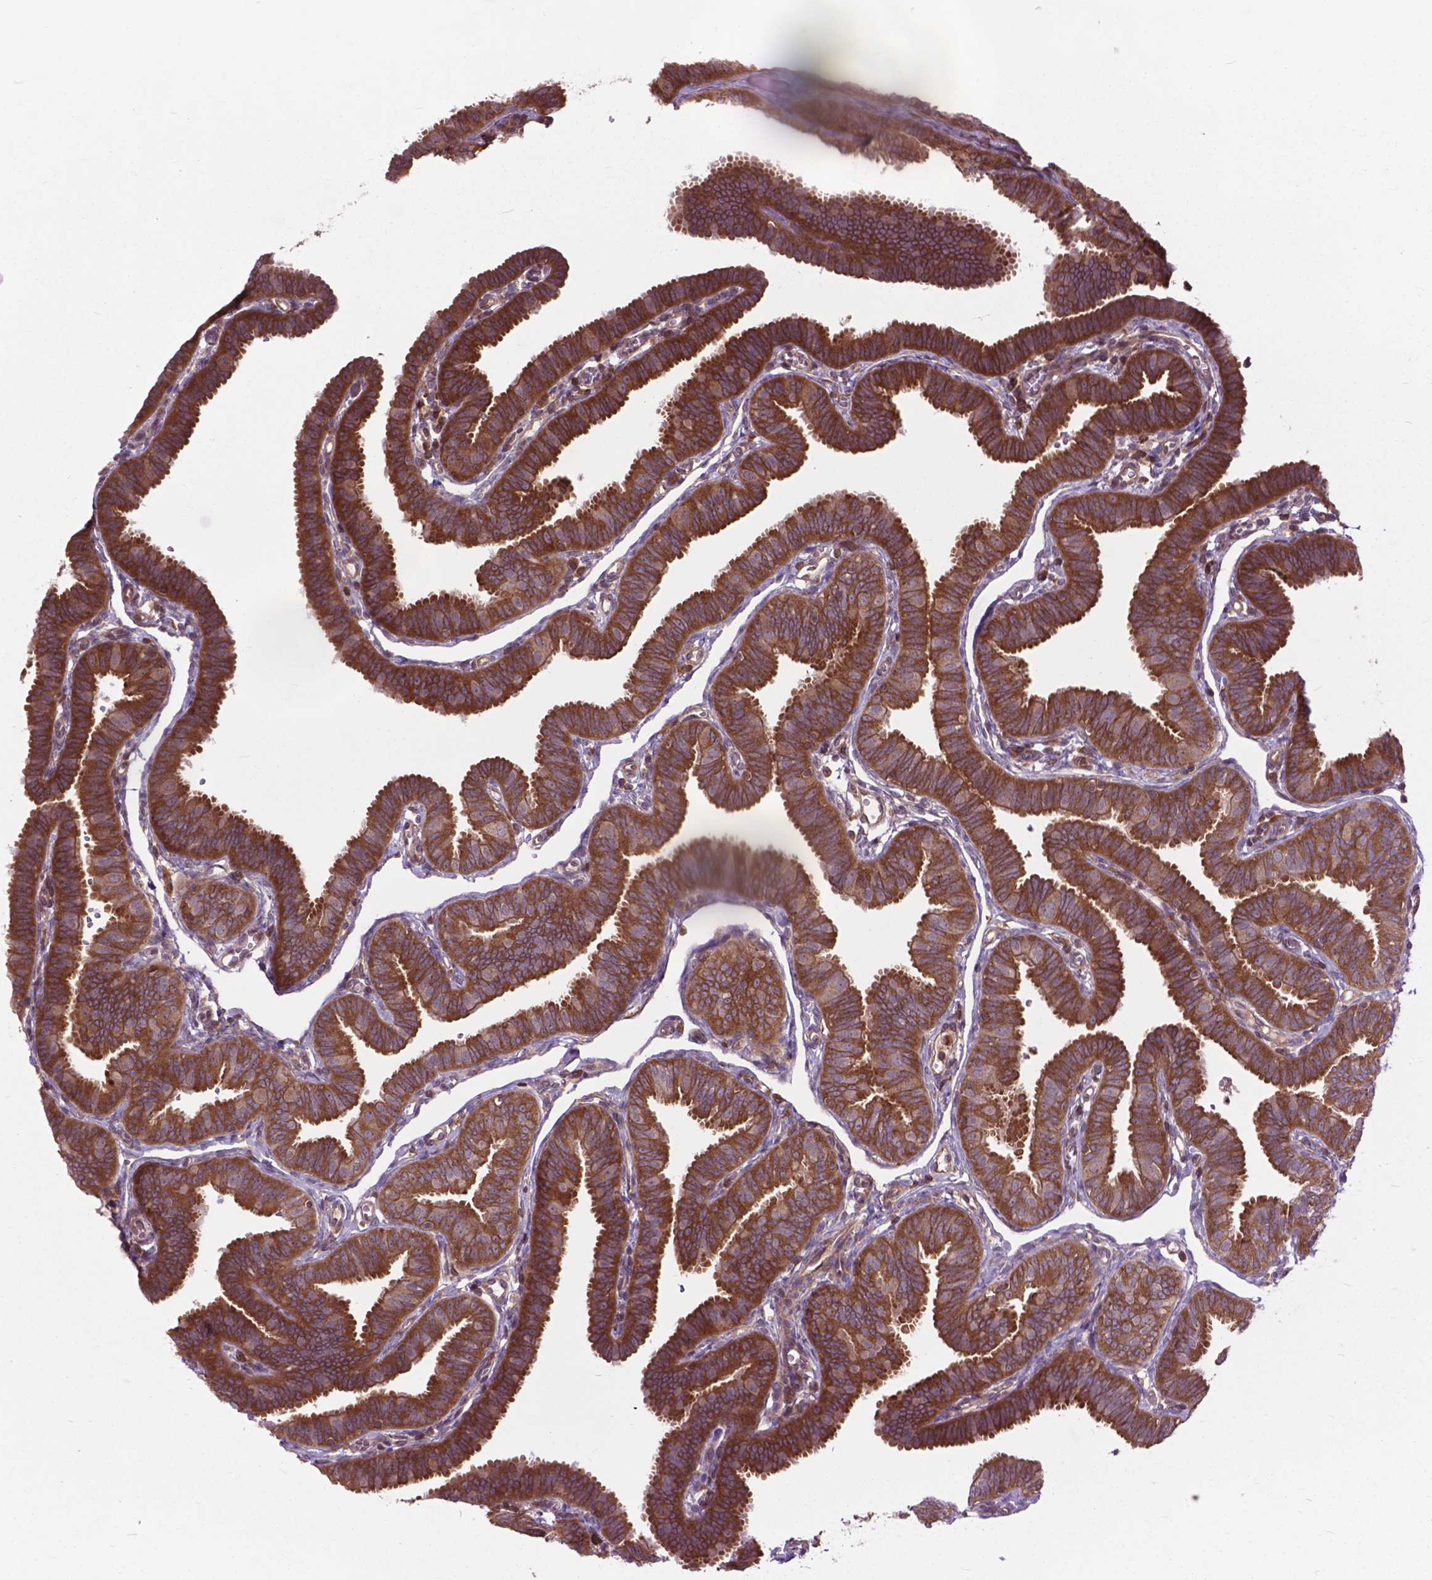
{"staining": {"intensity": "strong", "quantity": ">75%", "location": "cytoplasmic/membranous"}, "tissue": "fallopian tube", "cell_type": "Glandular cells", "image_type": "normal", "snomed": [{"axis": "morphology", "description": "Normal tissue, NOS"}, {"axis": "topography", "description": "Fallopian tube"}], "caption": "Protein analysis of benign fallopian tube displays strong cytoplasmic/membranous expression in about >75% of glandular cells.", "gene": "ARAF", "patient": {"sex": "female", "age": 25}}